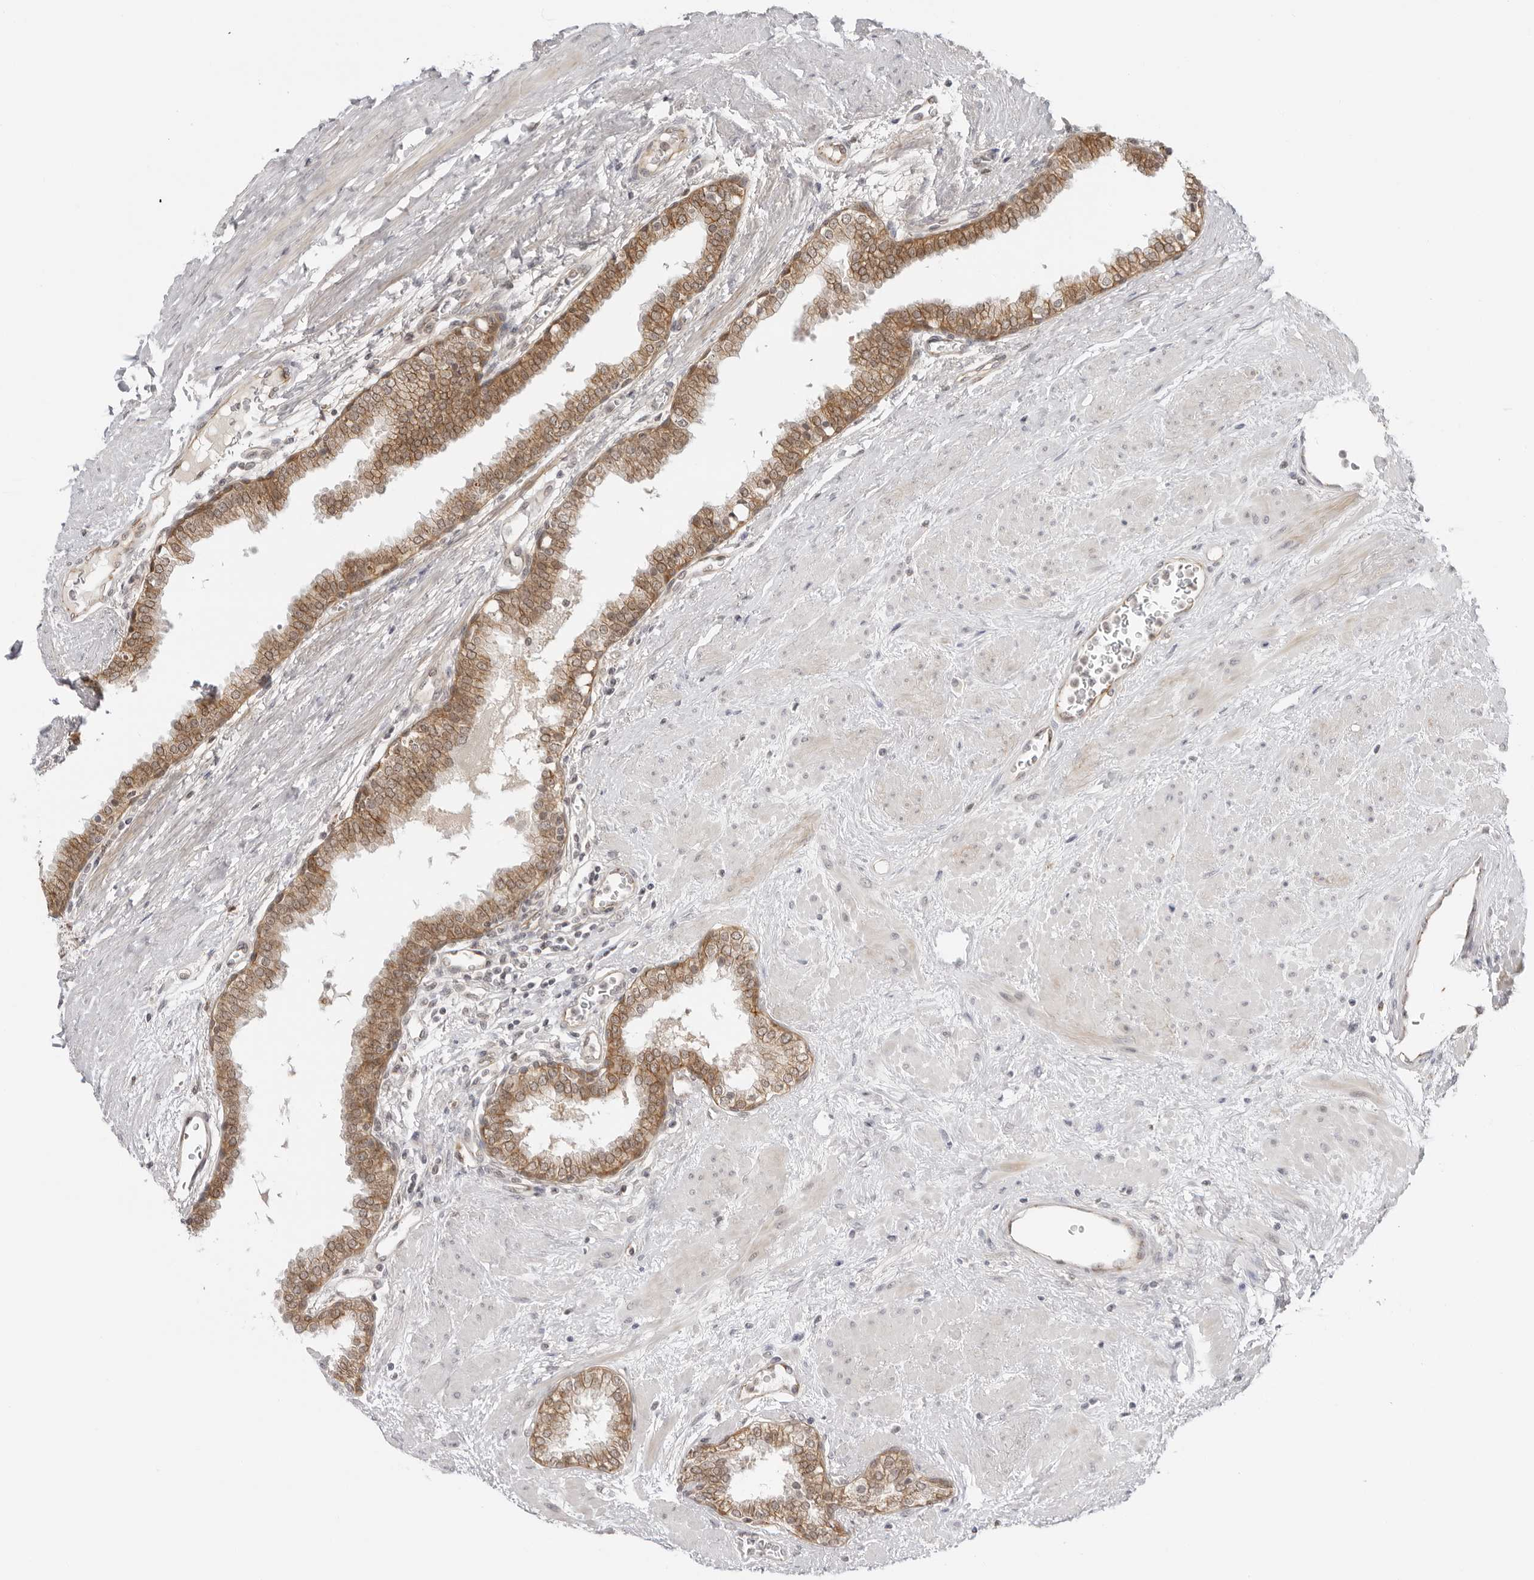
{"staining": {"intensity": "strong", "quantity": ">75%", "location": "cytoplasmic/membranous"}, "tissue": "prostate", "cell_type": "Glandular cells", "image_type": "normal", "snomed": [{"axis": "morphology", "description": "Normal tissue, NOS"}, {"axis": "topography", "description": "Prostate"}], "caption": "Approximately >75% of glandular cells in unremarkable human prostate show strong cytoplasmic/membranous protein positivity as visualized by brown immunohistochemical staining.", "gene": "TRAPPC3", "patient": {"sex": "male", "age": 51}}